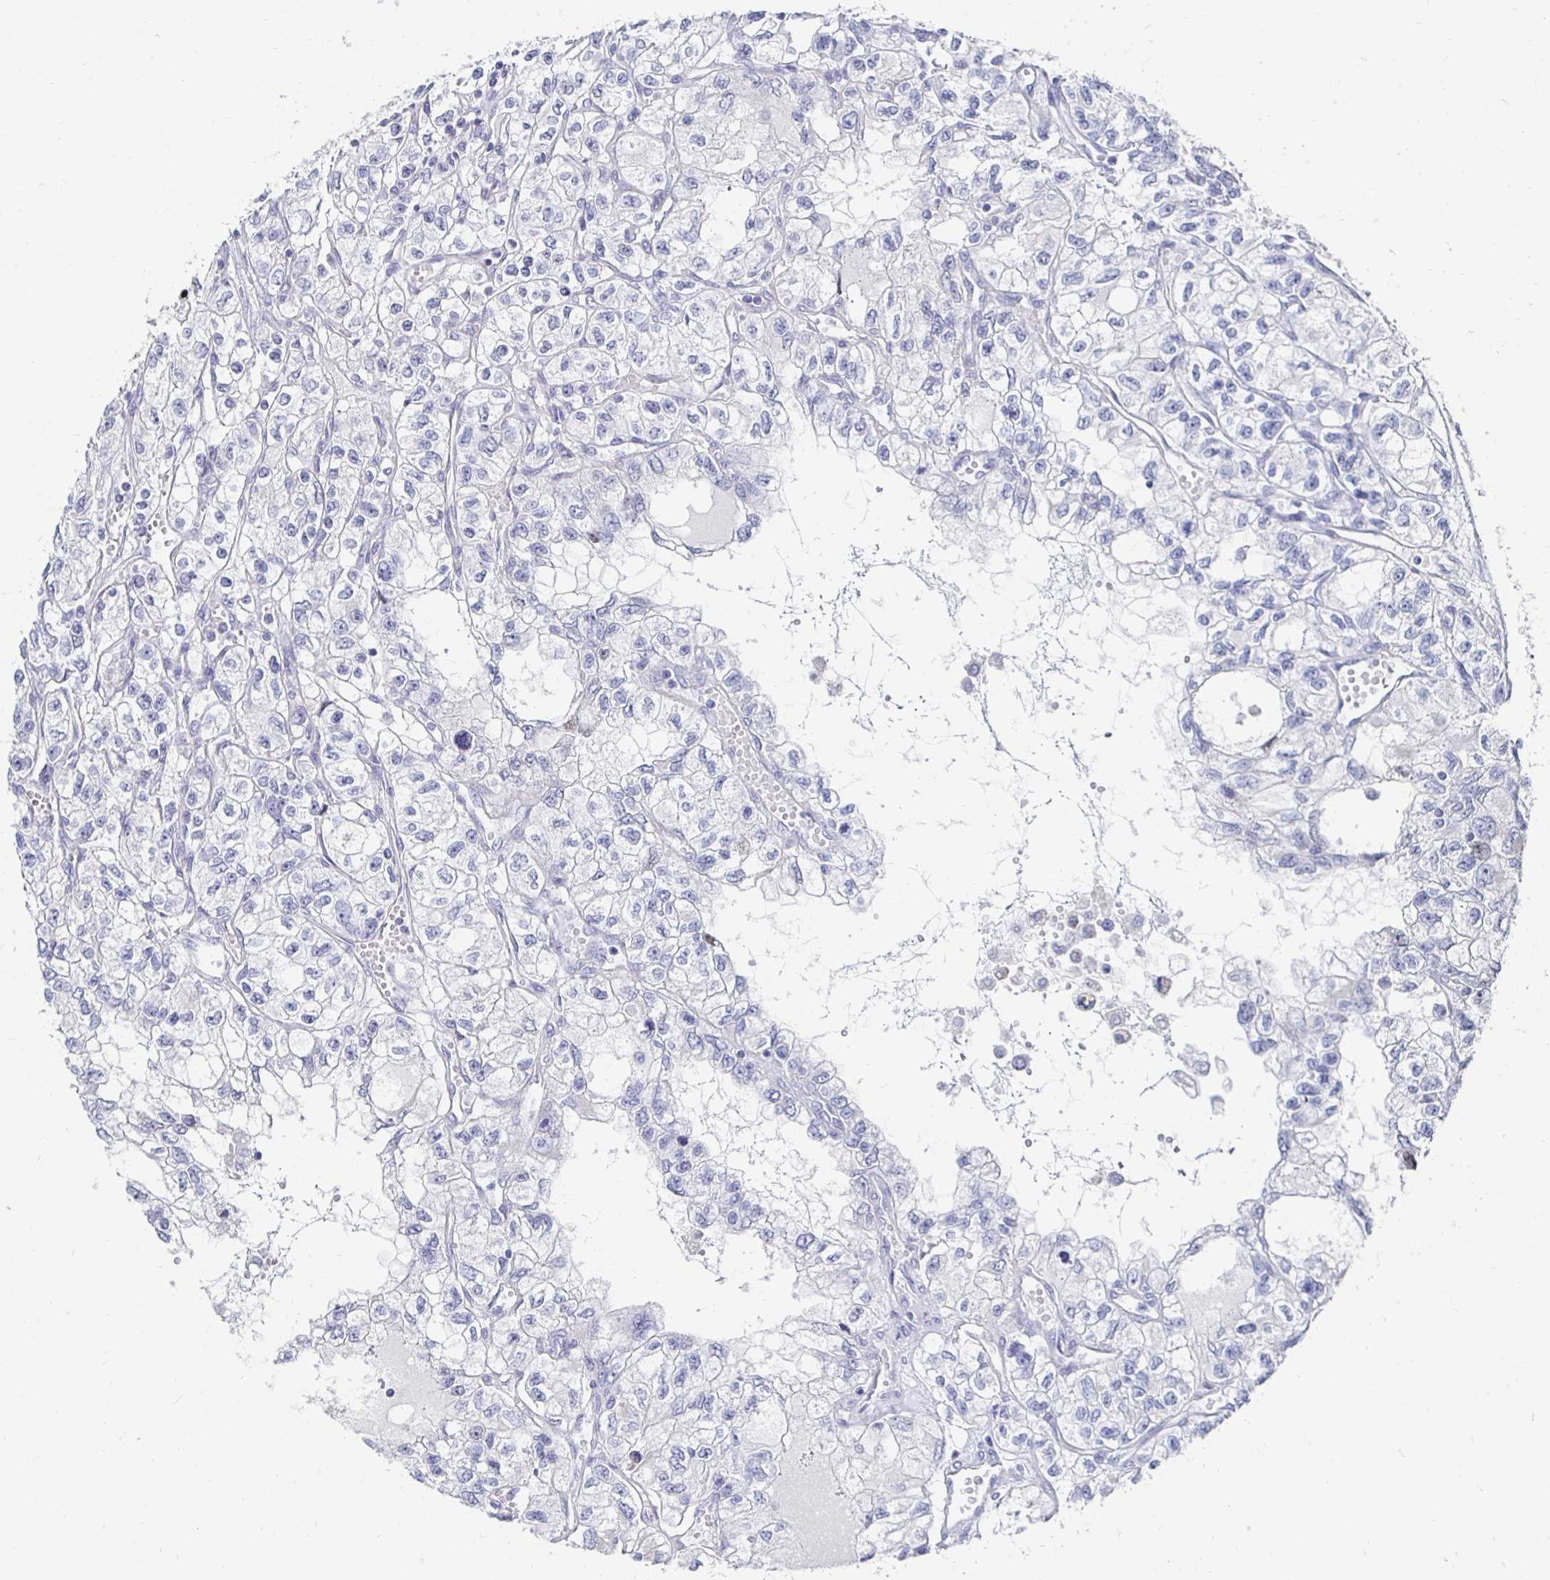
{"staining": {"intensity": "negative", "quantity": "none", "location": "none"}, "tissue": "renal cancer", "cell_type": "Tumor cells", "image_type": "cancer", "snomed": [{"axis": "morphology", "description": "Adenocarcinoma, NOS"}, {"axis": "topography", "description": "Kidney"}], "caption": "IHC of human adenocarcinoma (renal) exhibits no positivity in tumor cells.", "gene": "NOCT", "patient": {"sex": "female", "age": 59}}